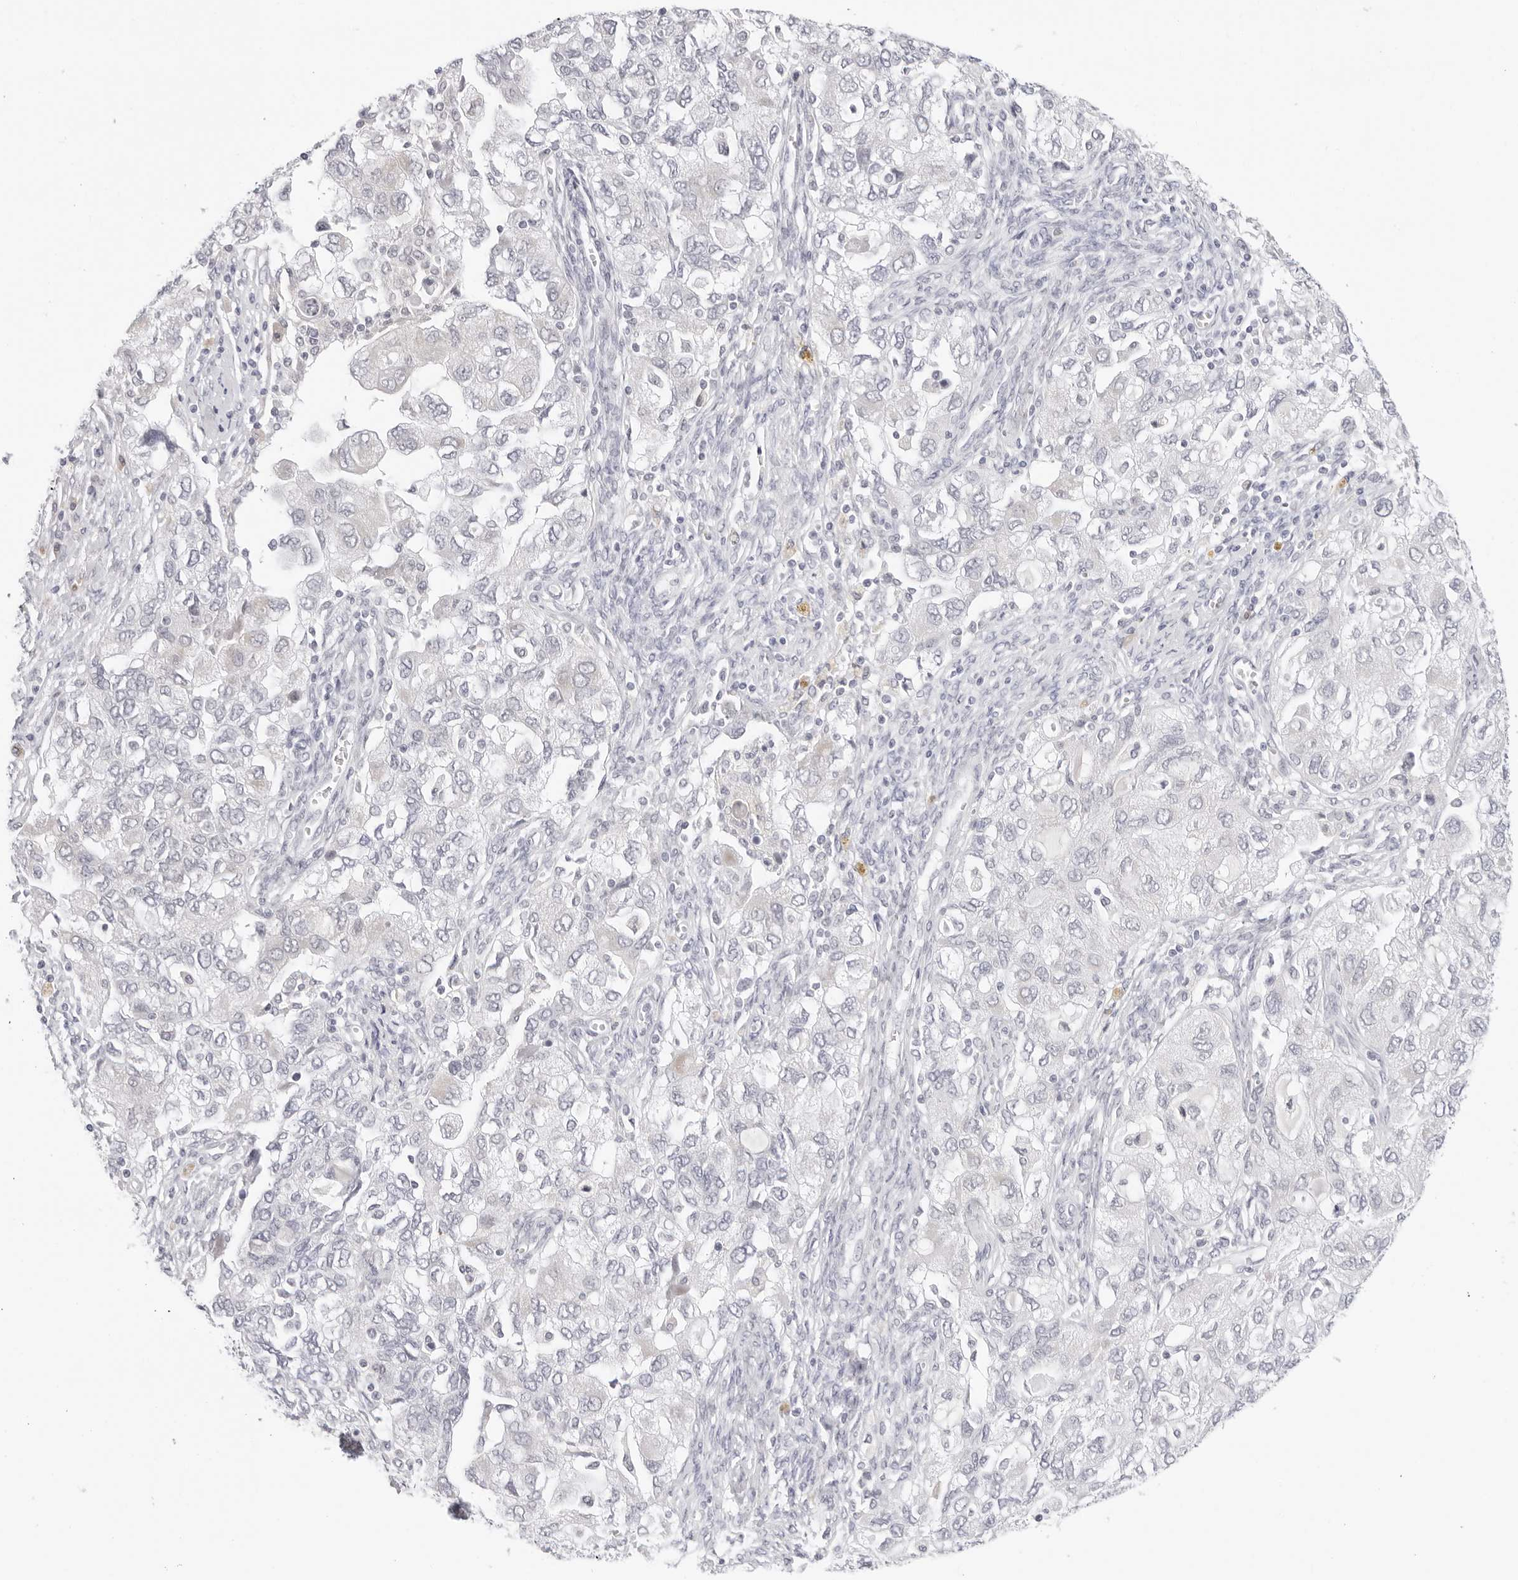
{"staining": {"intensity": "negative", "quantity": "none", "location": "none"}, "tissue": "ovarian cancer", "cell_type": "Tumor cells", "image_type": "cancer", "snomed": [{"axis": "morphology", "description": "Carcinoma, NOS"}, {"axis": "morphology", "description": "Cystadenocarcinoma, serous, NOS"}, {"axis": "topography", "description": "Ovary"}], "caption": "This is an immunohistochemistry micrograph of carcinoma (ovarian). There is no positivity in tumor cells.", "gene": "EDN2", "patient": {"sex": "female", "age": 69}}